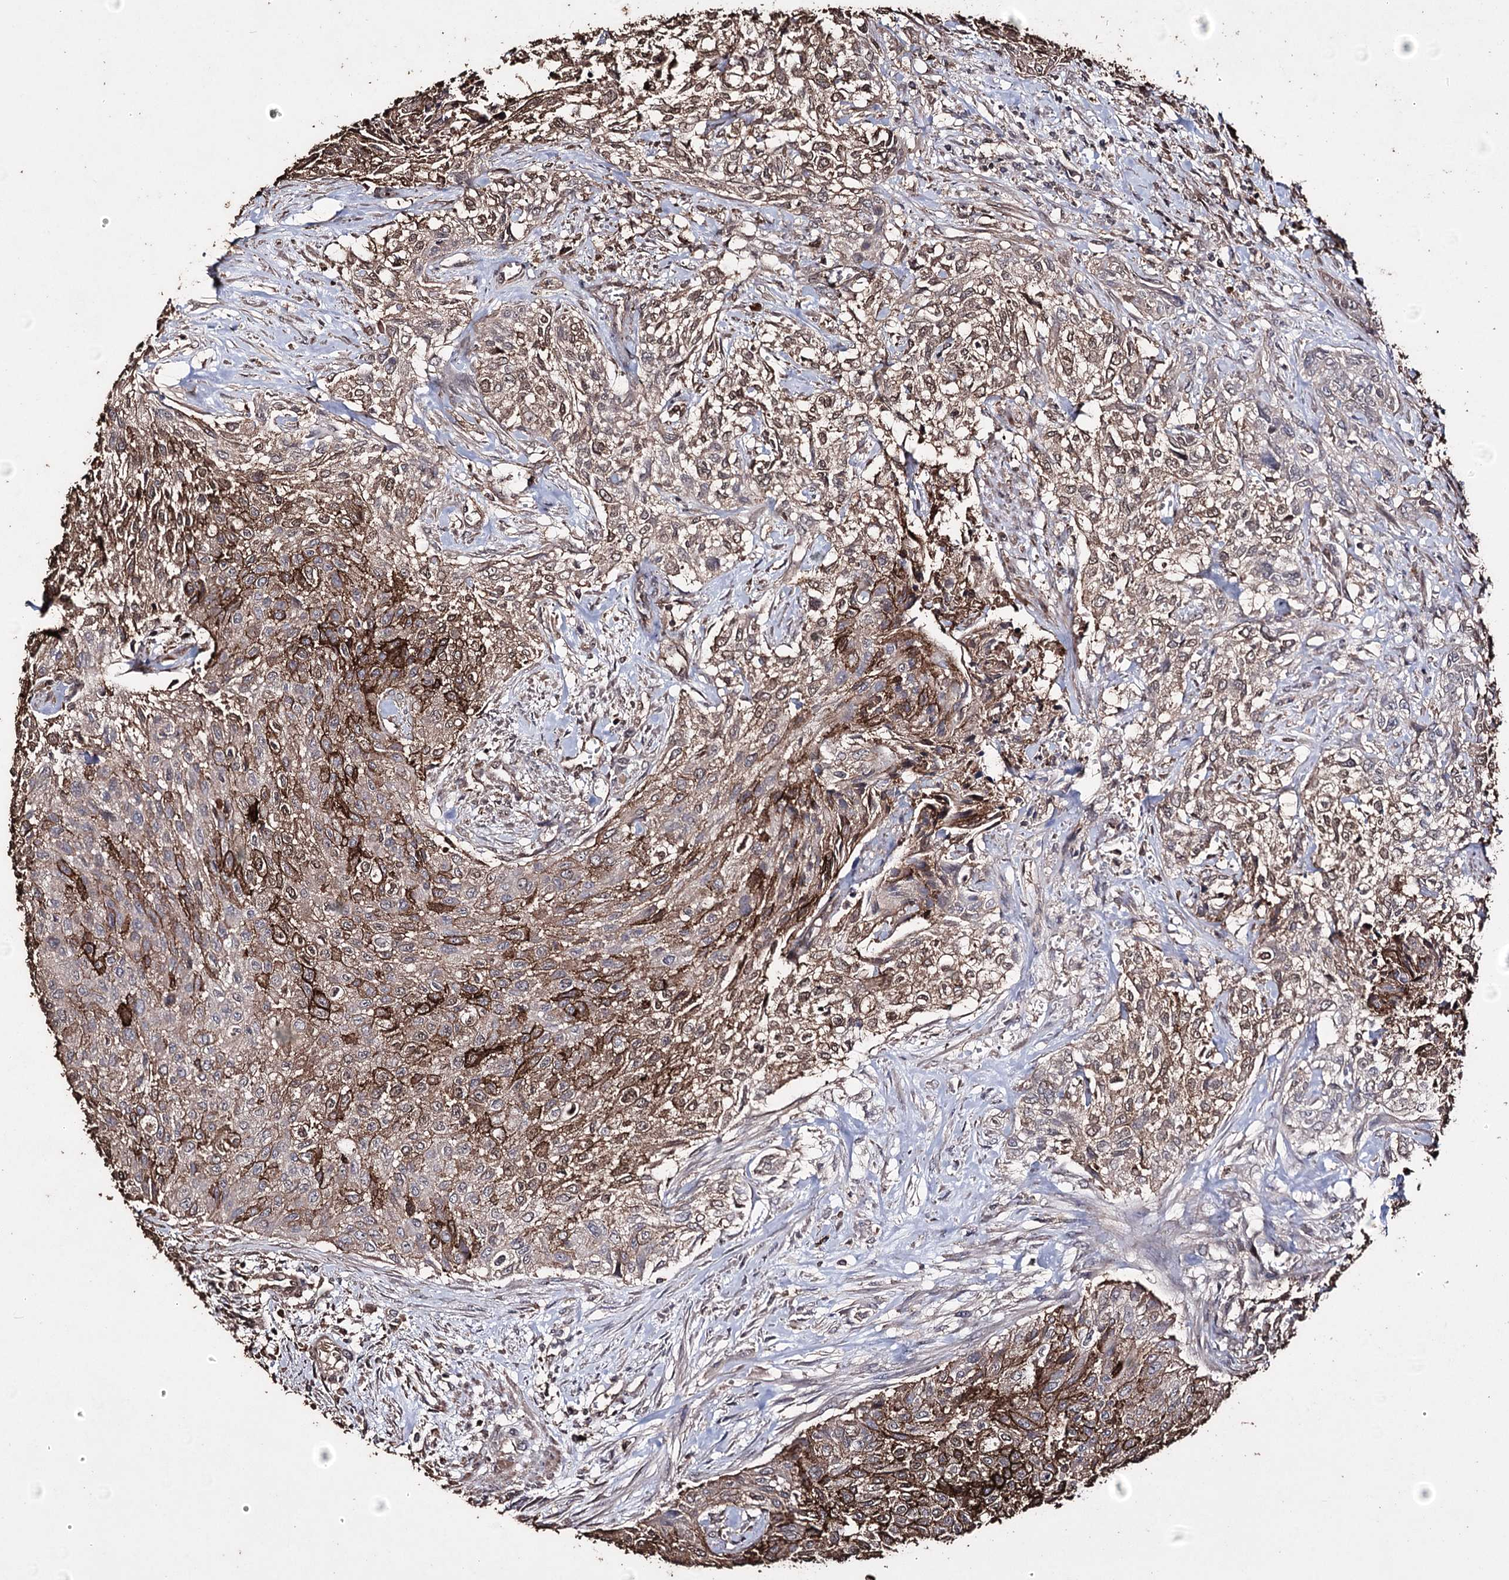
{"staining": {"intensity": "strong", "quantity": "25%-75%", "location": "cytoplasmic/membranous"}, "tissue": "urothelial cancer", "cell_type": "Tumor cells", "image_type": "cancer", "snomed": [{"axis": "morphology", "description": "Normal tissue, NOS"}, {"axis": "morphology", "description": "Urothelial carcinoma, NOS"}, {"axis": "topography", "description": "Urinary bladder"}, {"axis": "topography", "description": "Peripheral nerve tissue"}], "caption": "Protein expression analysis of urothelial cancer displays strong cytoplasmic/membranous expression in about 25%-75% of tumor cells.", "gene": "ZNF662", "patient": {"sex": "male", "age": 35}}